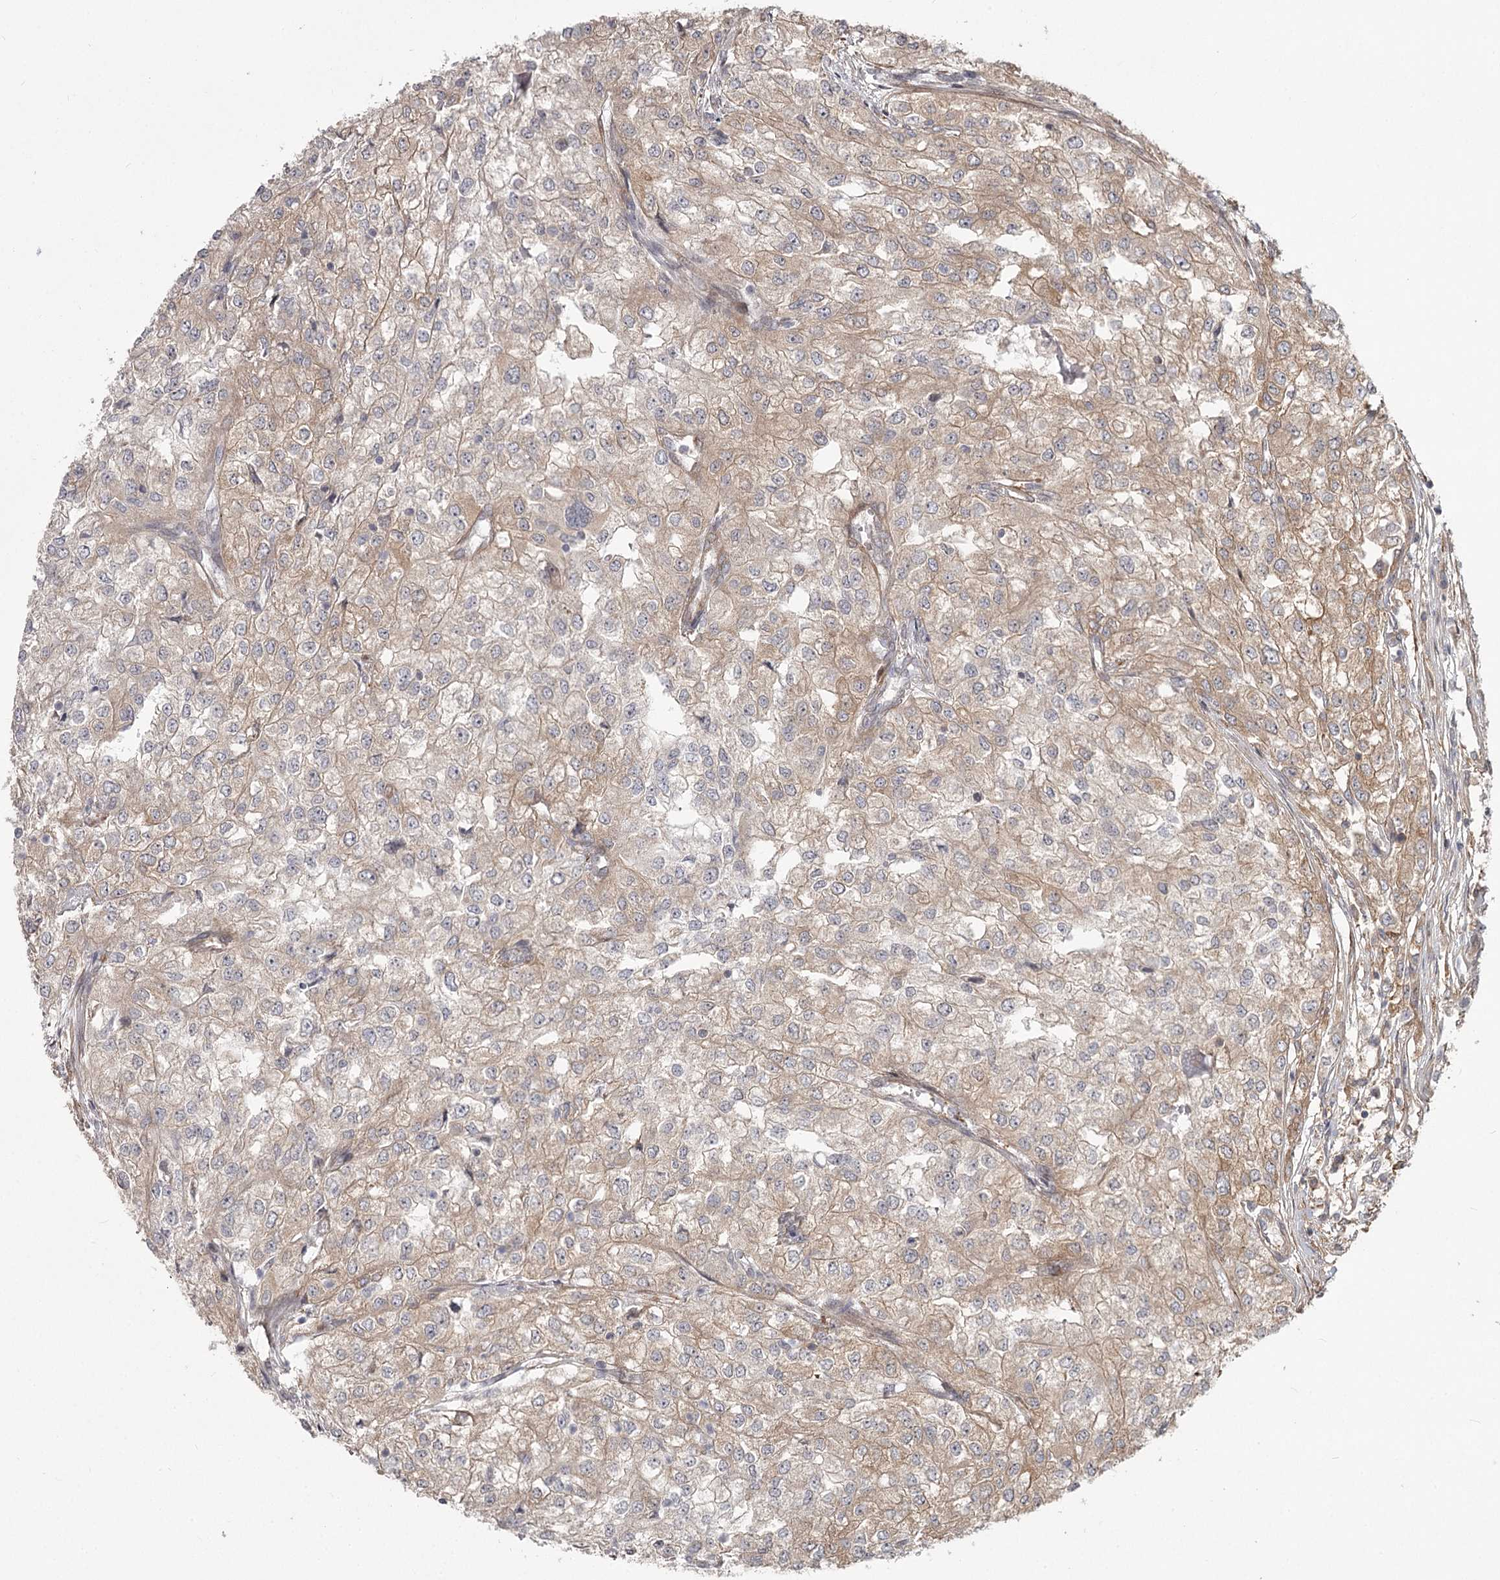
{"staining": {"intensity": "weak", "quantity": "25%-75%", "location": "cytoplasmic/membranous"}, "tissue": "renal cancer", "cell_type": "Tumor cells", "image_type": "cancer", "snomed": [{"axis": "morphology", "description": "Adenocarcinoma, NOS"}, {"axis": "topography", "description": "Kidney"}], "caption": "Renal adenocarcinoma stained for a protein (brown) displays weak cytoplasmic/membranous positive staining in about 25%-75% of tumor cells.", "gene": "CCNG2", "patient": {"sex": "female", "age": 54}}